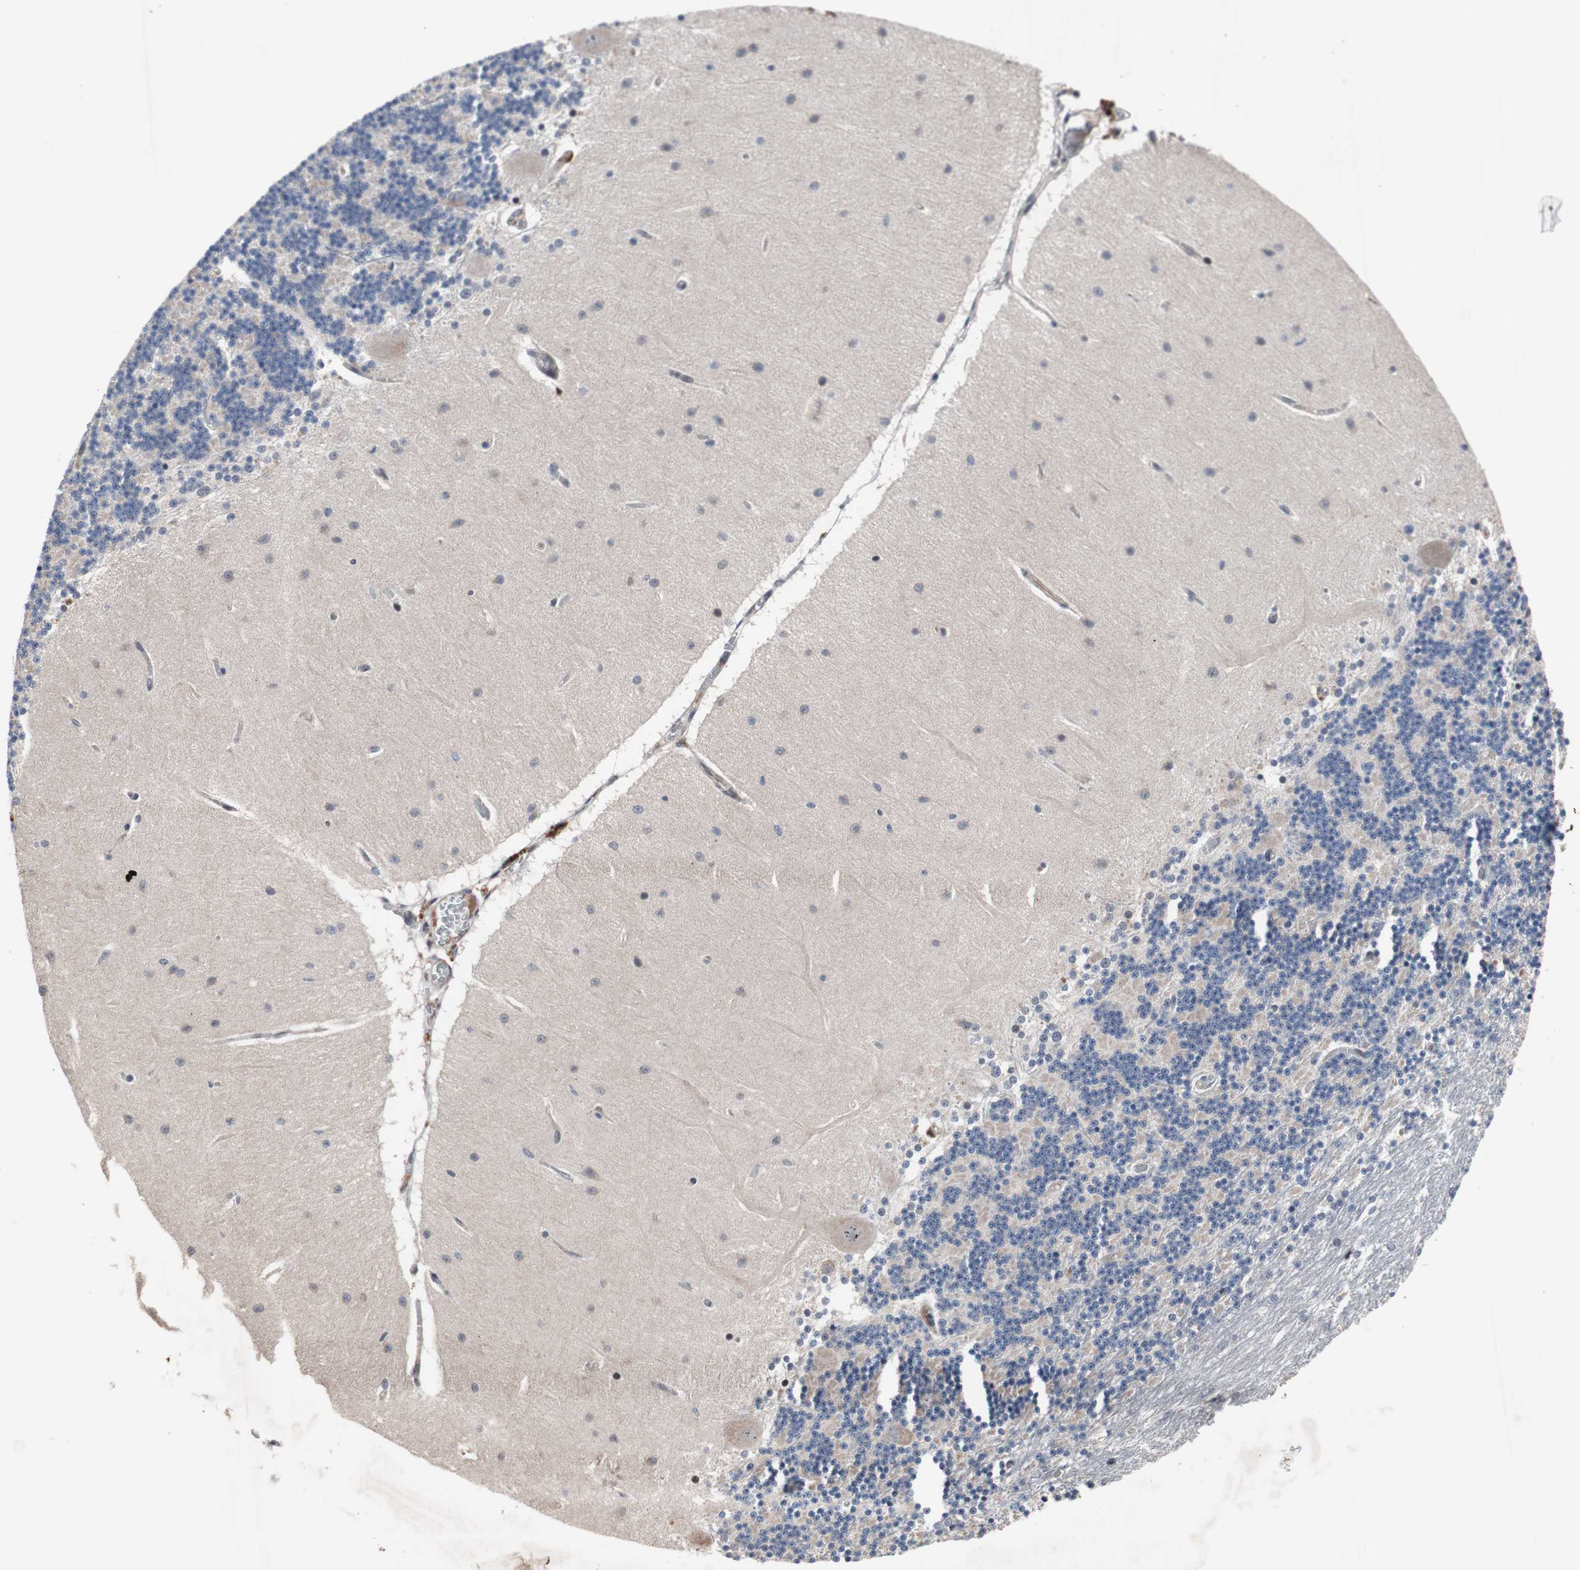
{"staining": {"intensity": "negative", "quantity": "none", "location": "none"}, "tissue": "cerebellum", "cell_type": "Cells in granular layer", "image_type": "normal", "snomed": [{"axis": "morphology", "description": "Normal tissue, NOS"}, {"axis": "topography", "description": "Cerebellum"}], "caption": "An image of cerebellum stained for a protein displays no brown staining in cells in granular layer. (DAB IHC, high magnification).", "gene": "PINX1", "patient": {"sex": "female", "age": 54}}